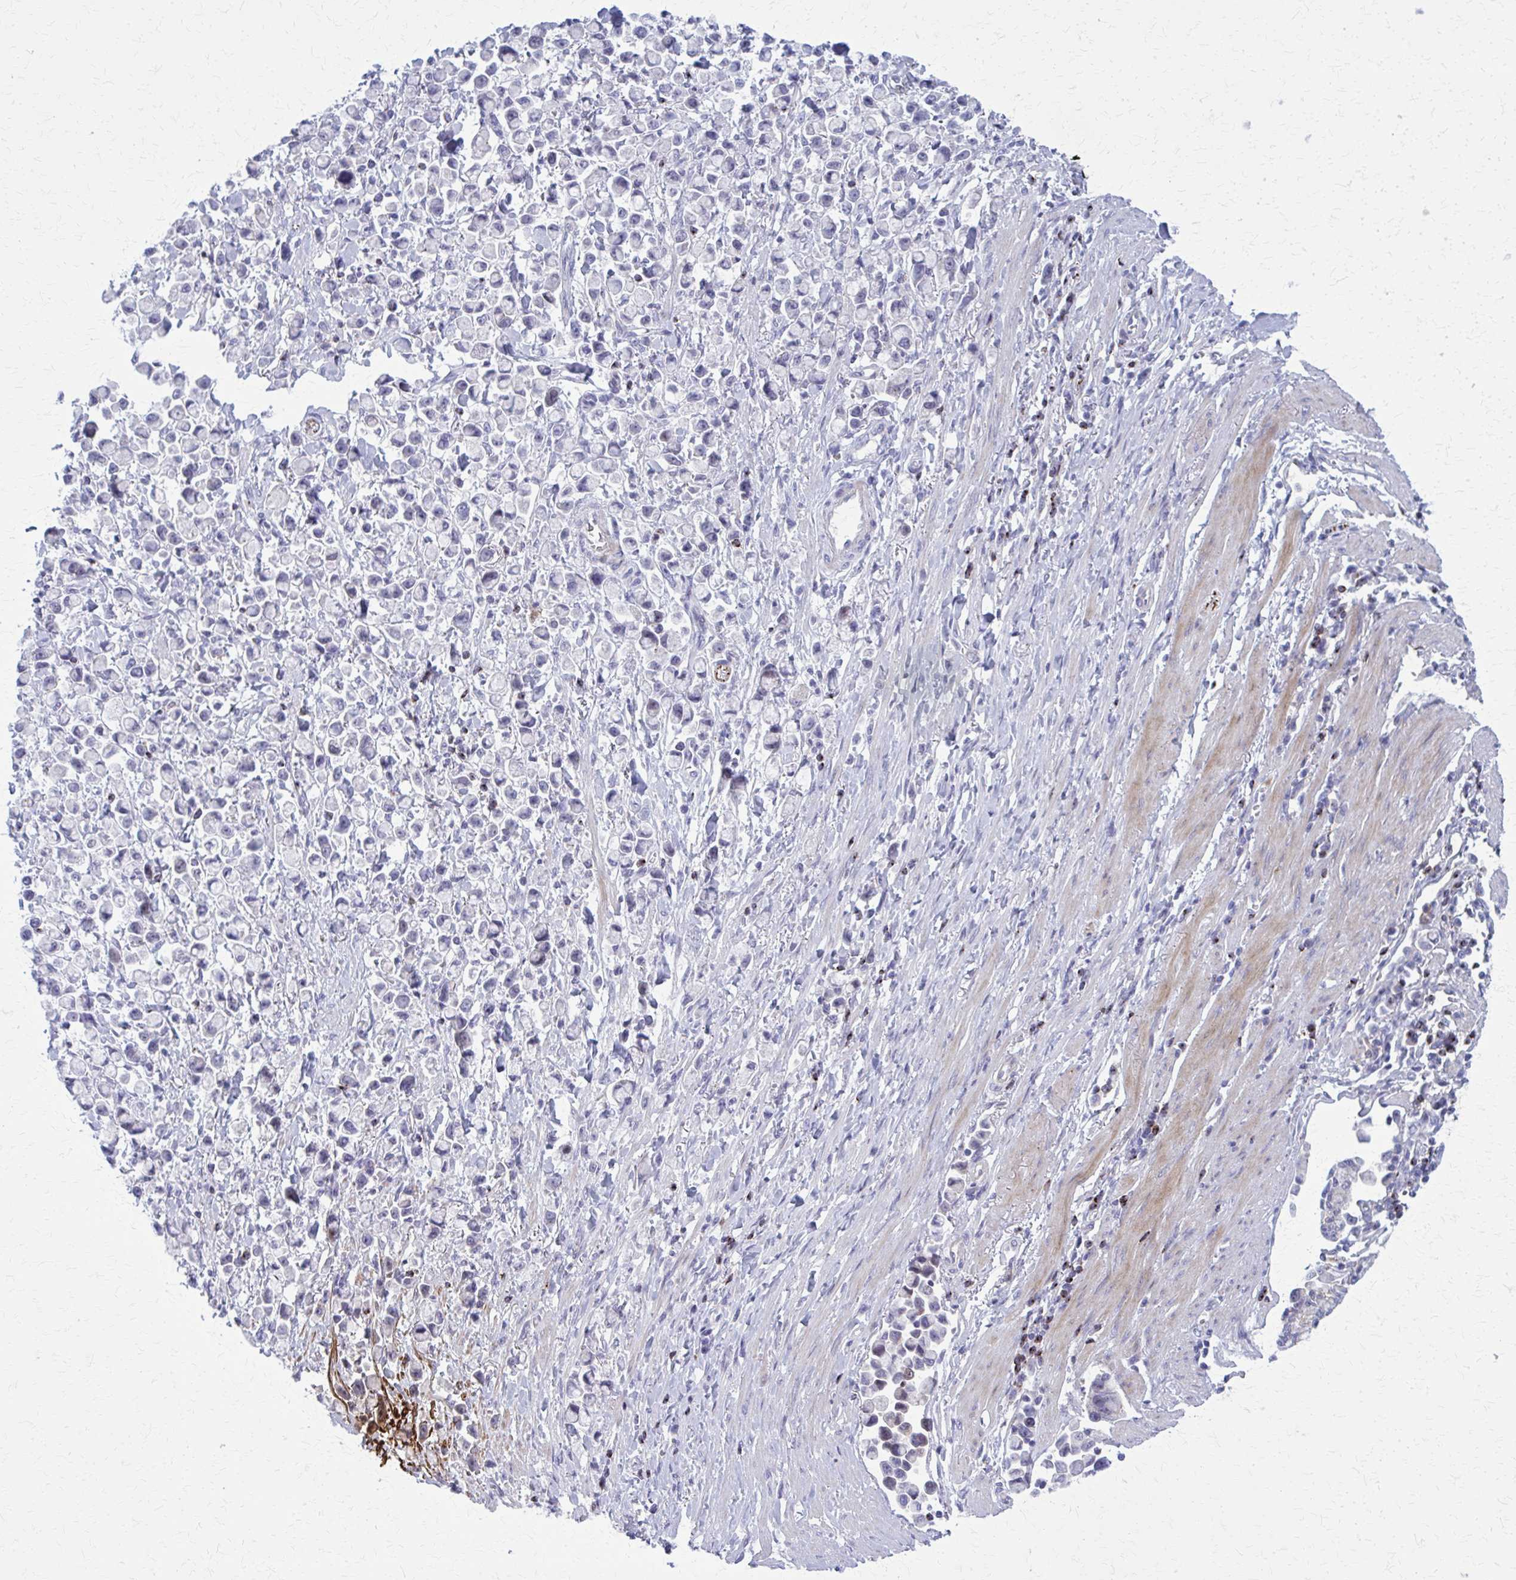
{"staining": {"intensity": "negative", "quantity": "none", "location": "none"}, "tissue": "stomach cancer", "cell_type": "Tumor cells", "image_type": "cancer", "snomed": [{"axis": "morphology", "description": "Adenocarcinoma, NOS"}, {"axis": "topography", "description": "Stomach"}], "caption": "Tumor cells show no significant protein staining in adenocarcinoma (stomach).", "gene": "PEDS1", "patient": {"sex": "female", "age": 81}}